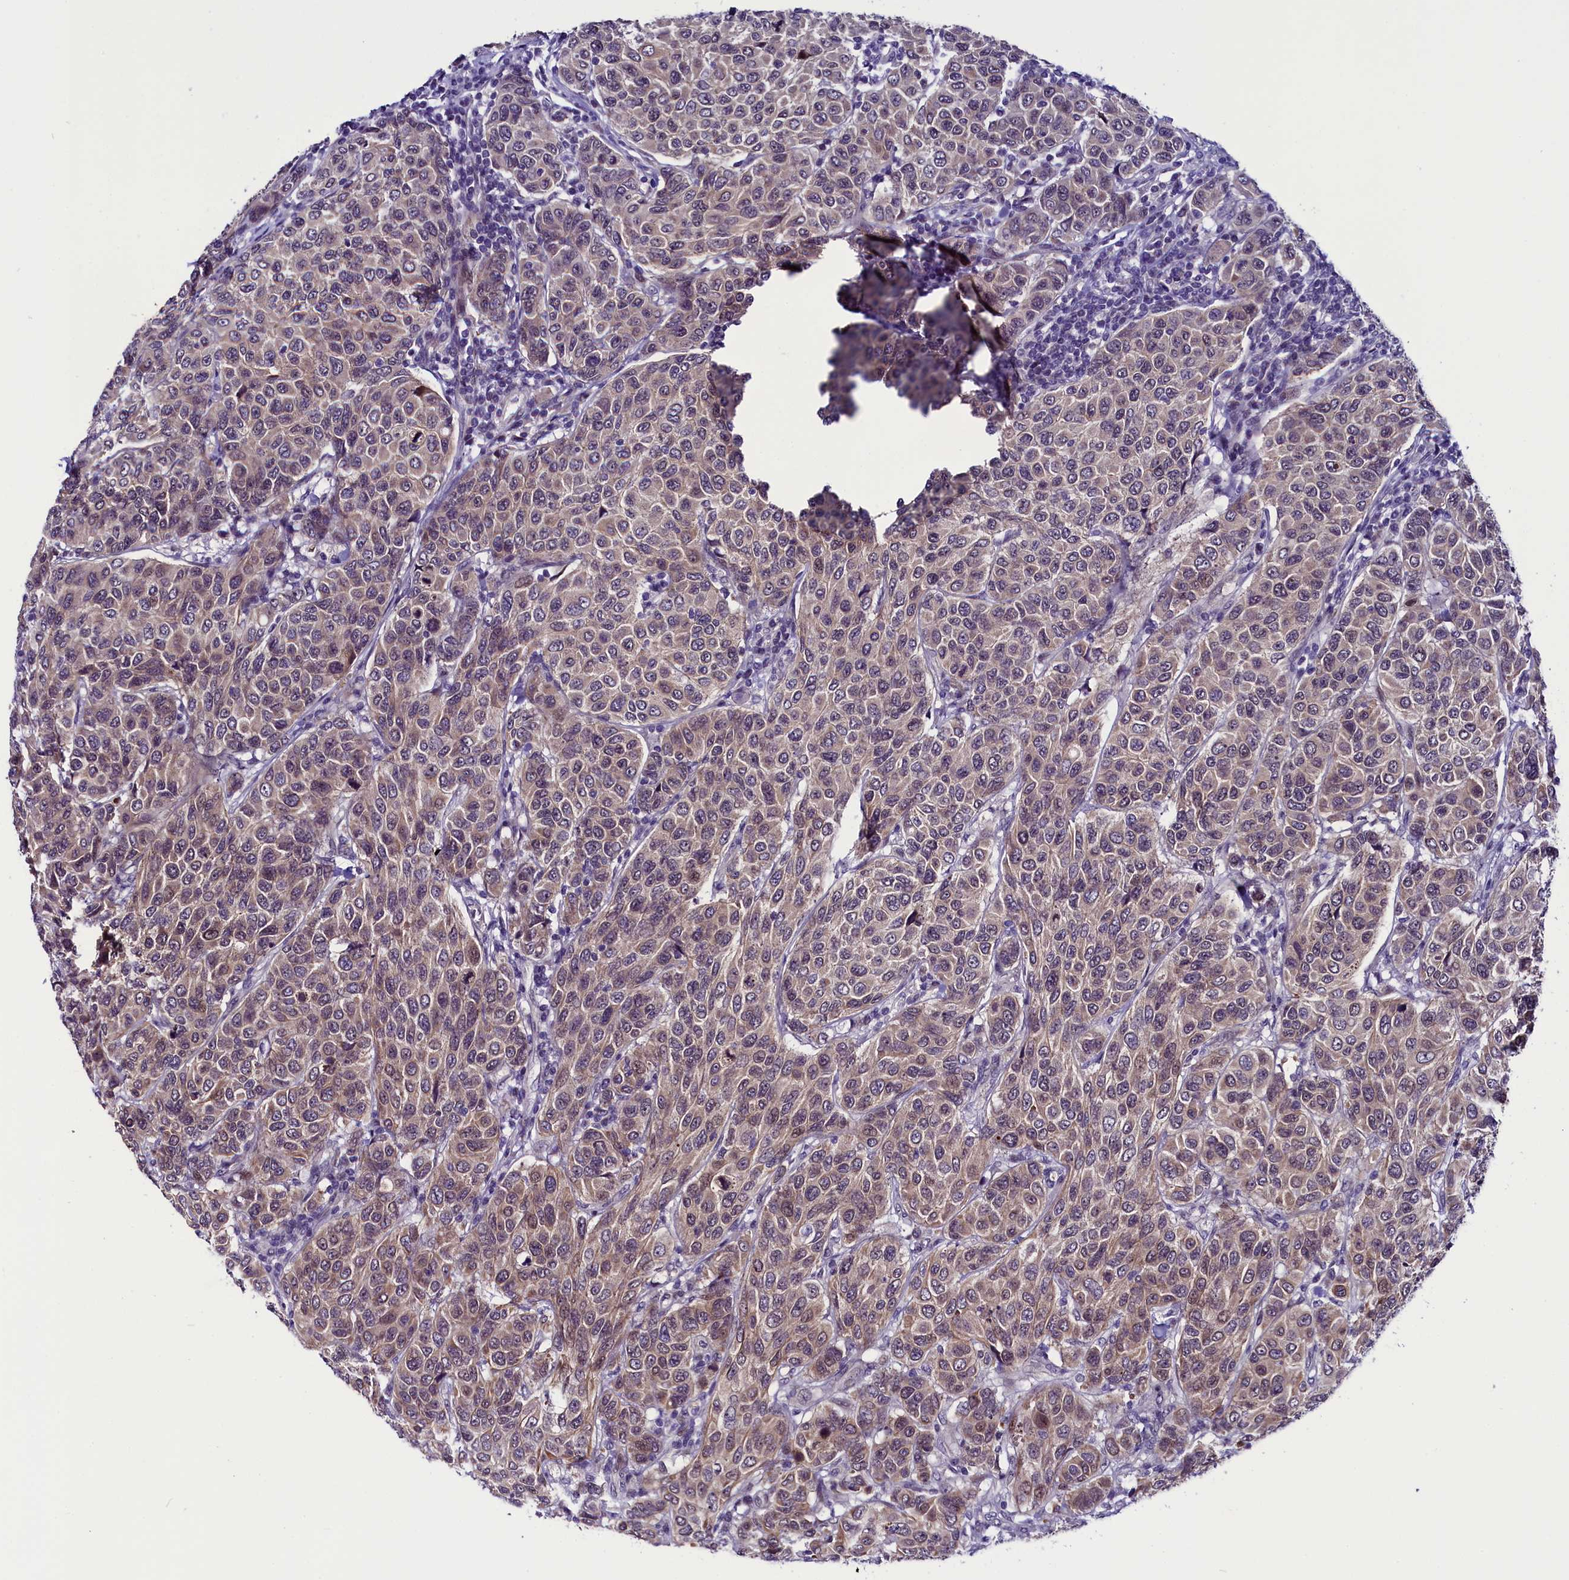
{"staining": {"intensity": "weak", "quantity": "25%-75%", "location": "cytoplasmic/membranous"}, "tissue": "breast cancer", "cell_type": "Tumor cells", "image_type": "cancer", "snomed": [{"axis": "morphology", "description": "Duct carcinoma"}, {"axis": "topography", "description": "Breast"}], "caption": "This micrograph shows IHC staining of human breast cancer, with low weak cytoplasmic/membranous expression in about 25%-75% of tumor cells.", "gene": "CCDC106", "patient": {"sex": "female", "age": 55}}